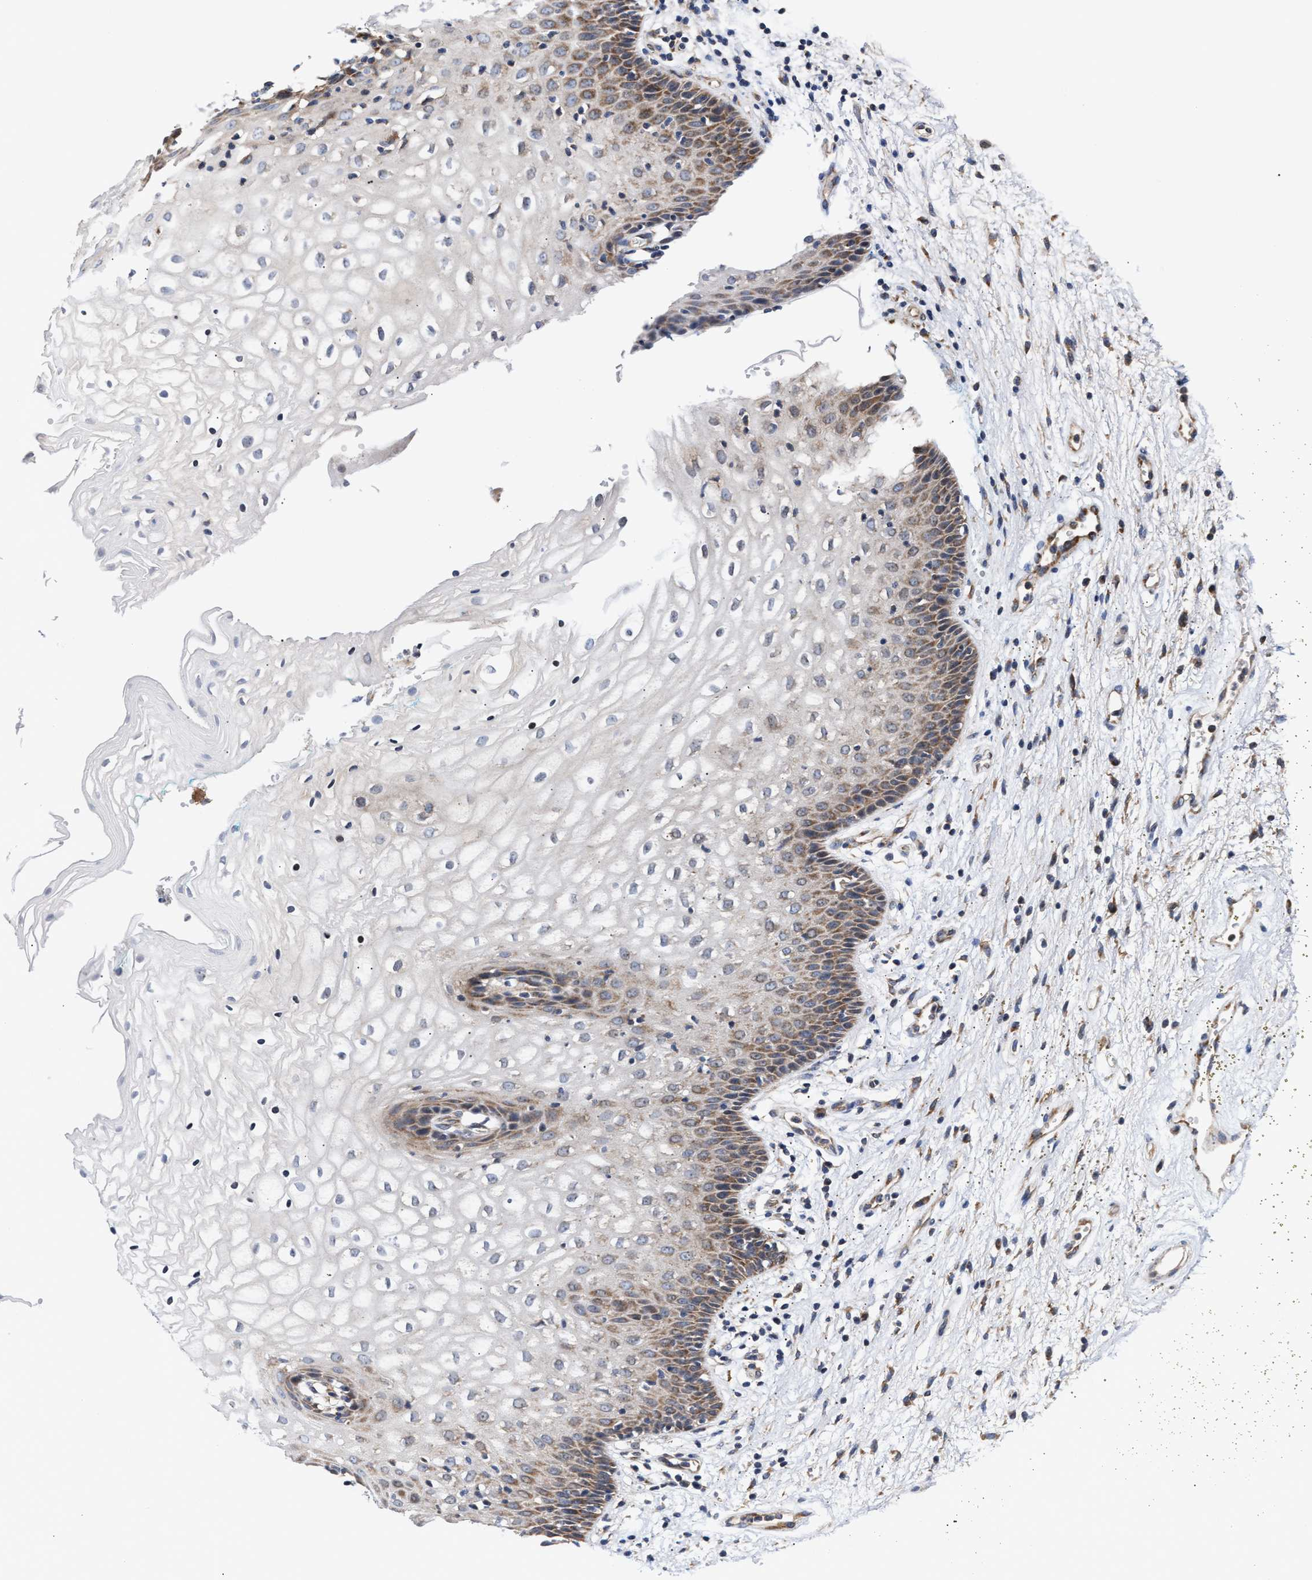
{"staining": {"intensity": "moderate", "quantity": "<25%", "location": "cytoplasmic/membranous"}, "tissue": "vagina", "cell_type": "Squamous epithelial cells", "image_type": "normal", "snomed": [{"axis": "morphology", "description": "Normal tissue, NOS"}, {"axis": "topography", "description": "Vagina"}], "caption": "Immunohistochemical staining of normal human vagina reveals <25% levels of moderate cytoplasmic/membranous protein positivity in about <25% of squamous epithelial cells. (brown staining indicates protein expression, while blue staining denotes nuclei).", "gene": "MALSU1", "patient": {"sex": "female", "age": 34}}